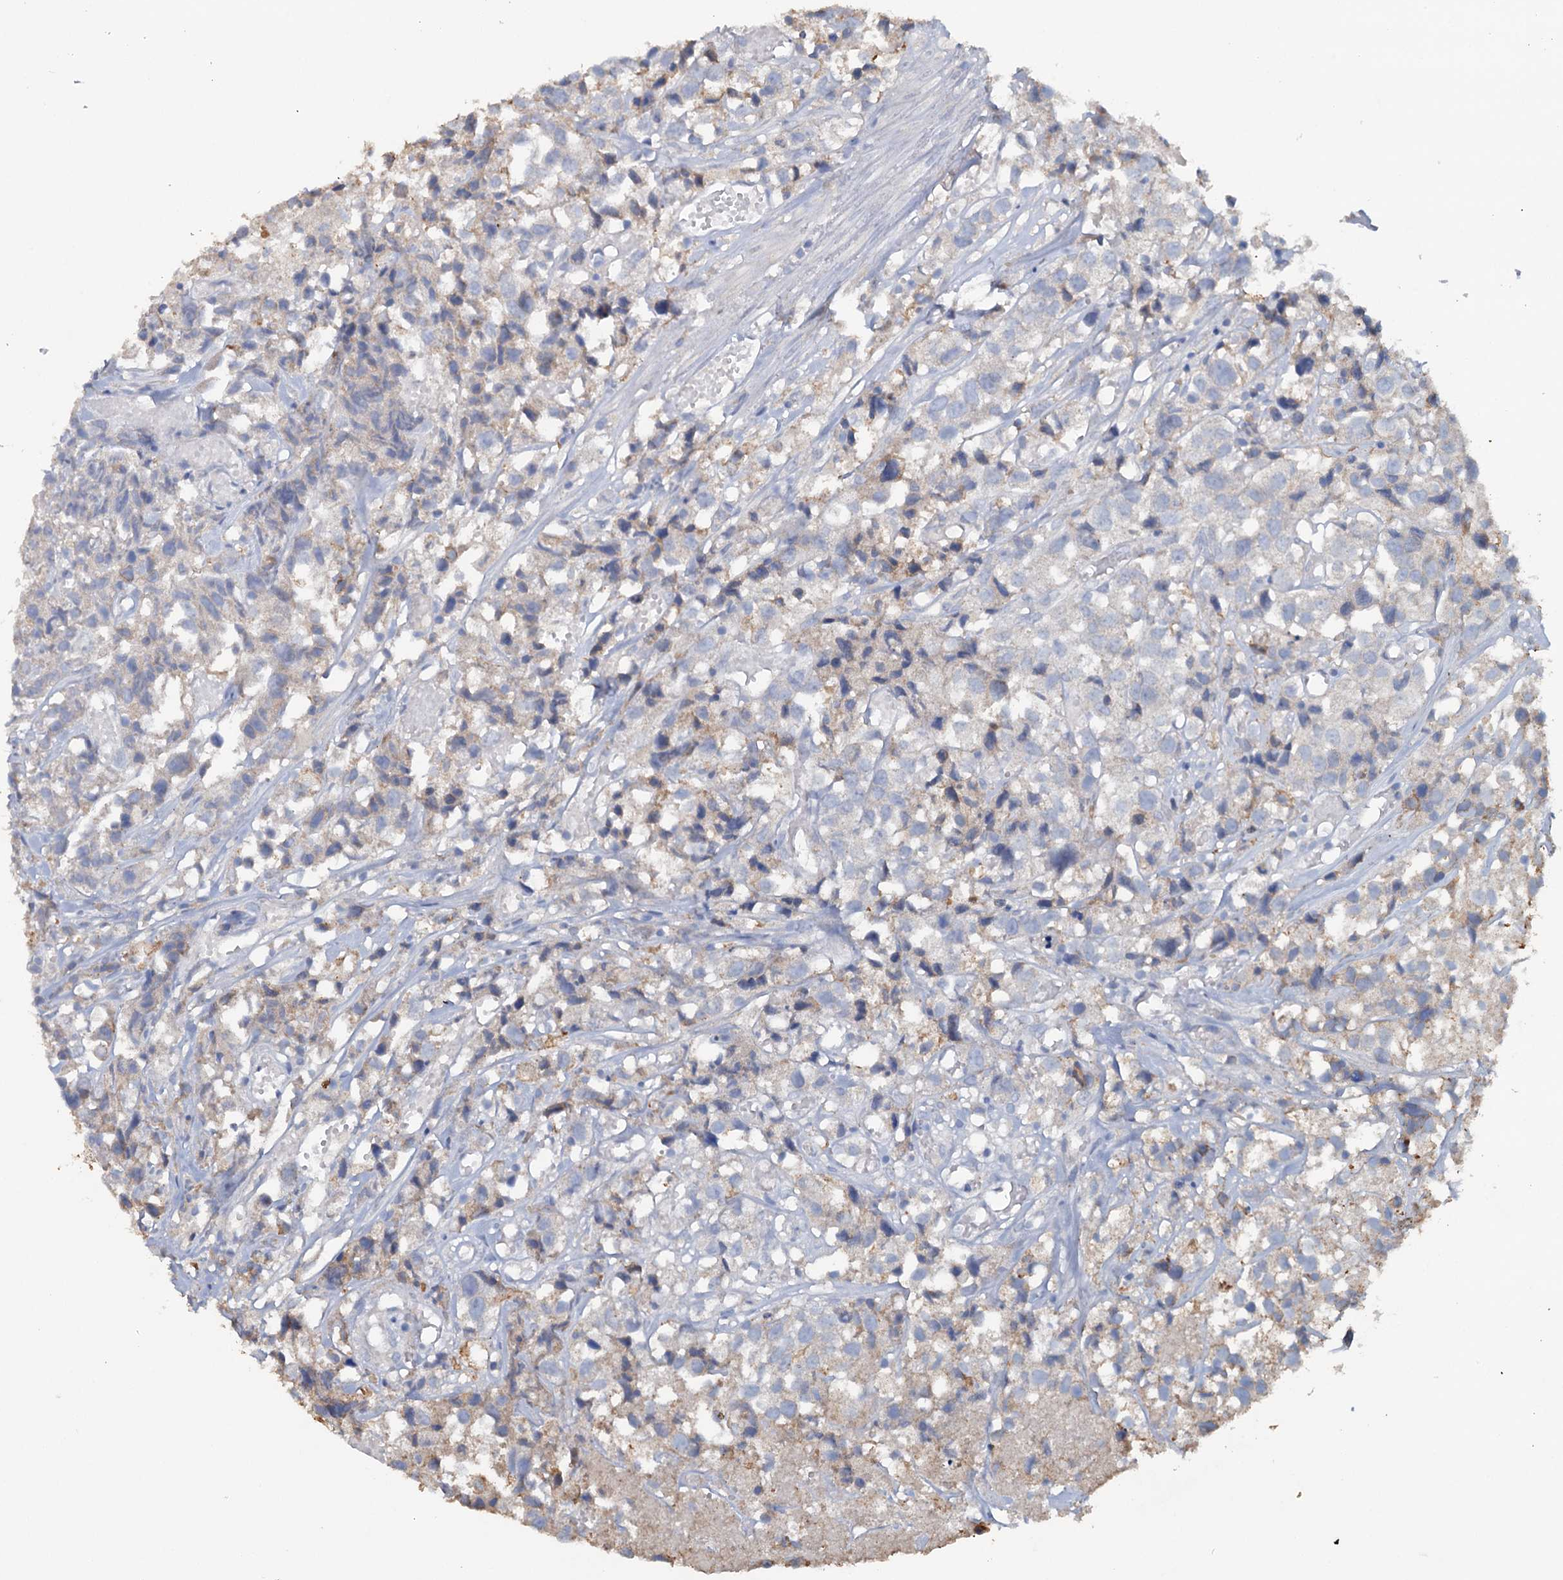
{"staining": {"intensity": "negative", "quantity": "none", "location": "none"}, "tissue": "urothelial cancer", "cell_type": "Tumor cells", "image_type": "cancer", "snomed": [{"axis": "morphology", "description": "Urothelial carcinoma, High grade"}, {"axis": "topography", "description": "Urinary bladder"}], "caption": "Immunohistochemistry of high-grade urothelial carcinoma demonstrates no positivity in tumor cells. The staining was performed using DAB (3,3'-diaminobenzidine) to visualize the protein expression in brown, while the nuclei were stained in blue with hematoxylin (Magnification: 20x).", "gene": "IL17RD", "patient": {"sex": "female", "age": 75}}